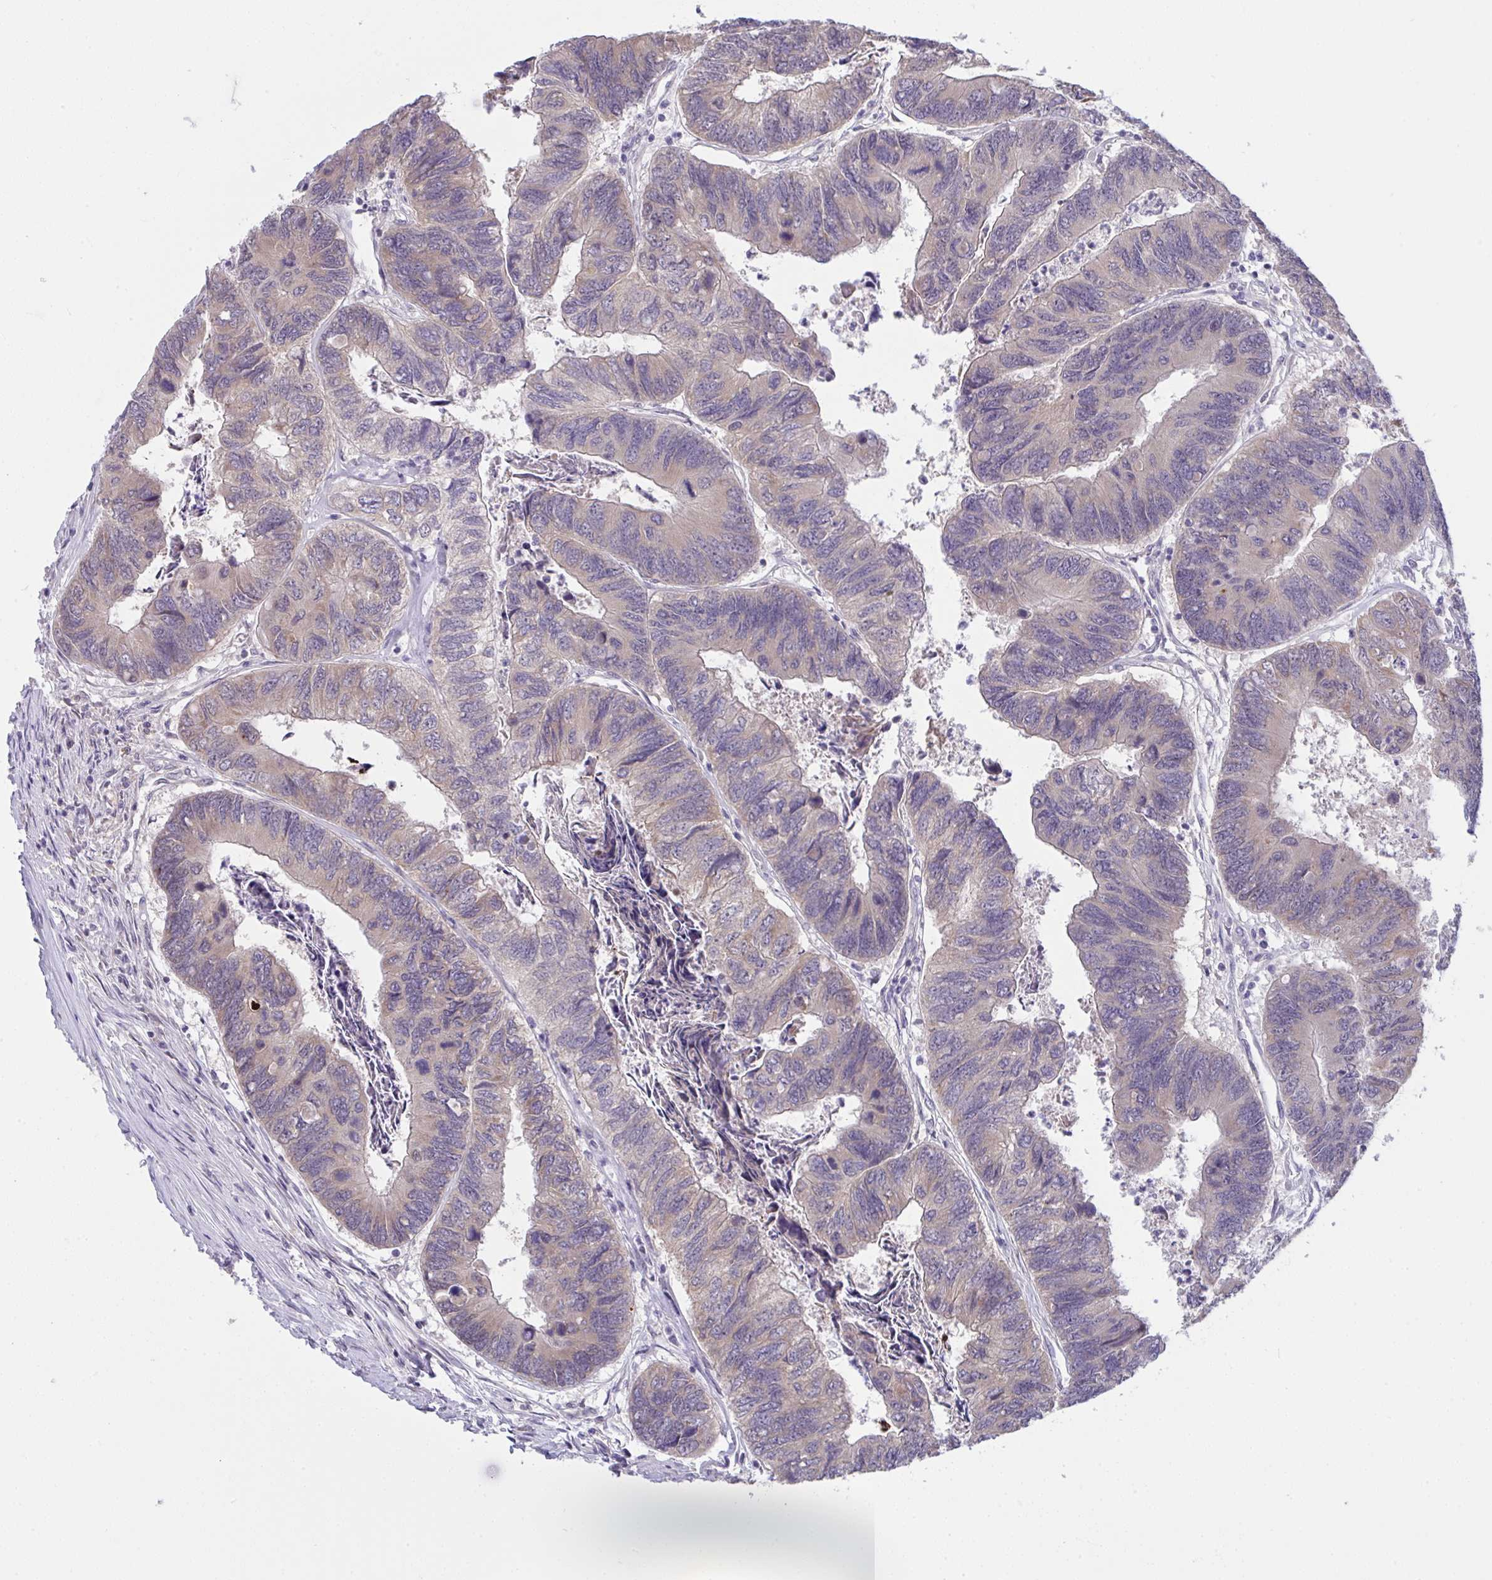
{"staining": {"intensity": "weak", "quantity": "25%-75%", "location": "cytoplasmic/membranous"}, "tissue": "colorectal cancer", "cell_type": "Tumor cells", "image_type": "cancer", "snomed": [{"axis": "morphology", "description": "Adenocarcinoma, NOS"}, {"axis": "topography", "description": "Colon"}], "caption": "A low amount of weak cytoplasmic/membranous expression is identified in approximately 25%-75% of tumor cells in colorectal cancer (adenocarcinoma) tissue.", "gene": "TMEM41A", "patient": {"sex": "female", "age": 67}}